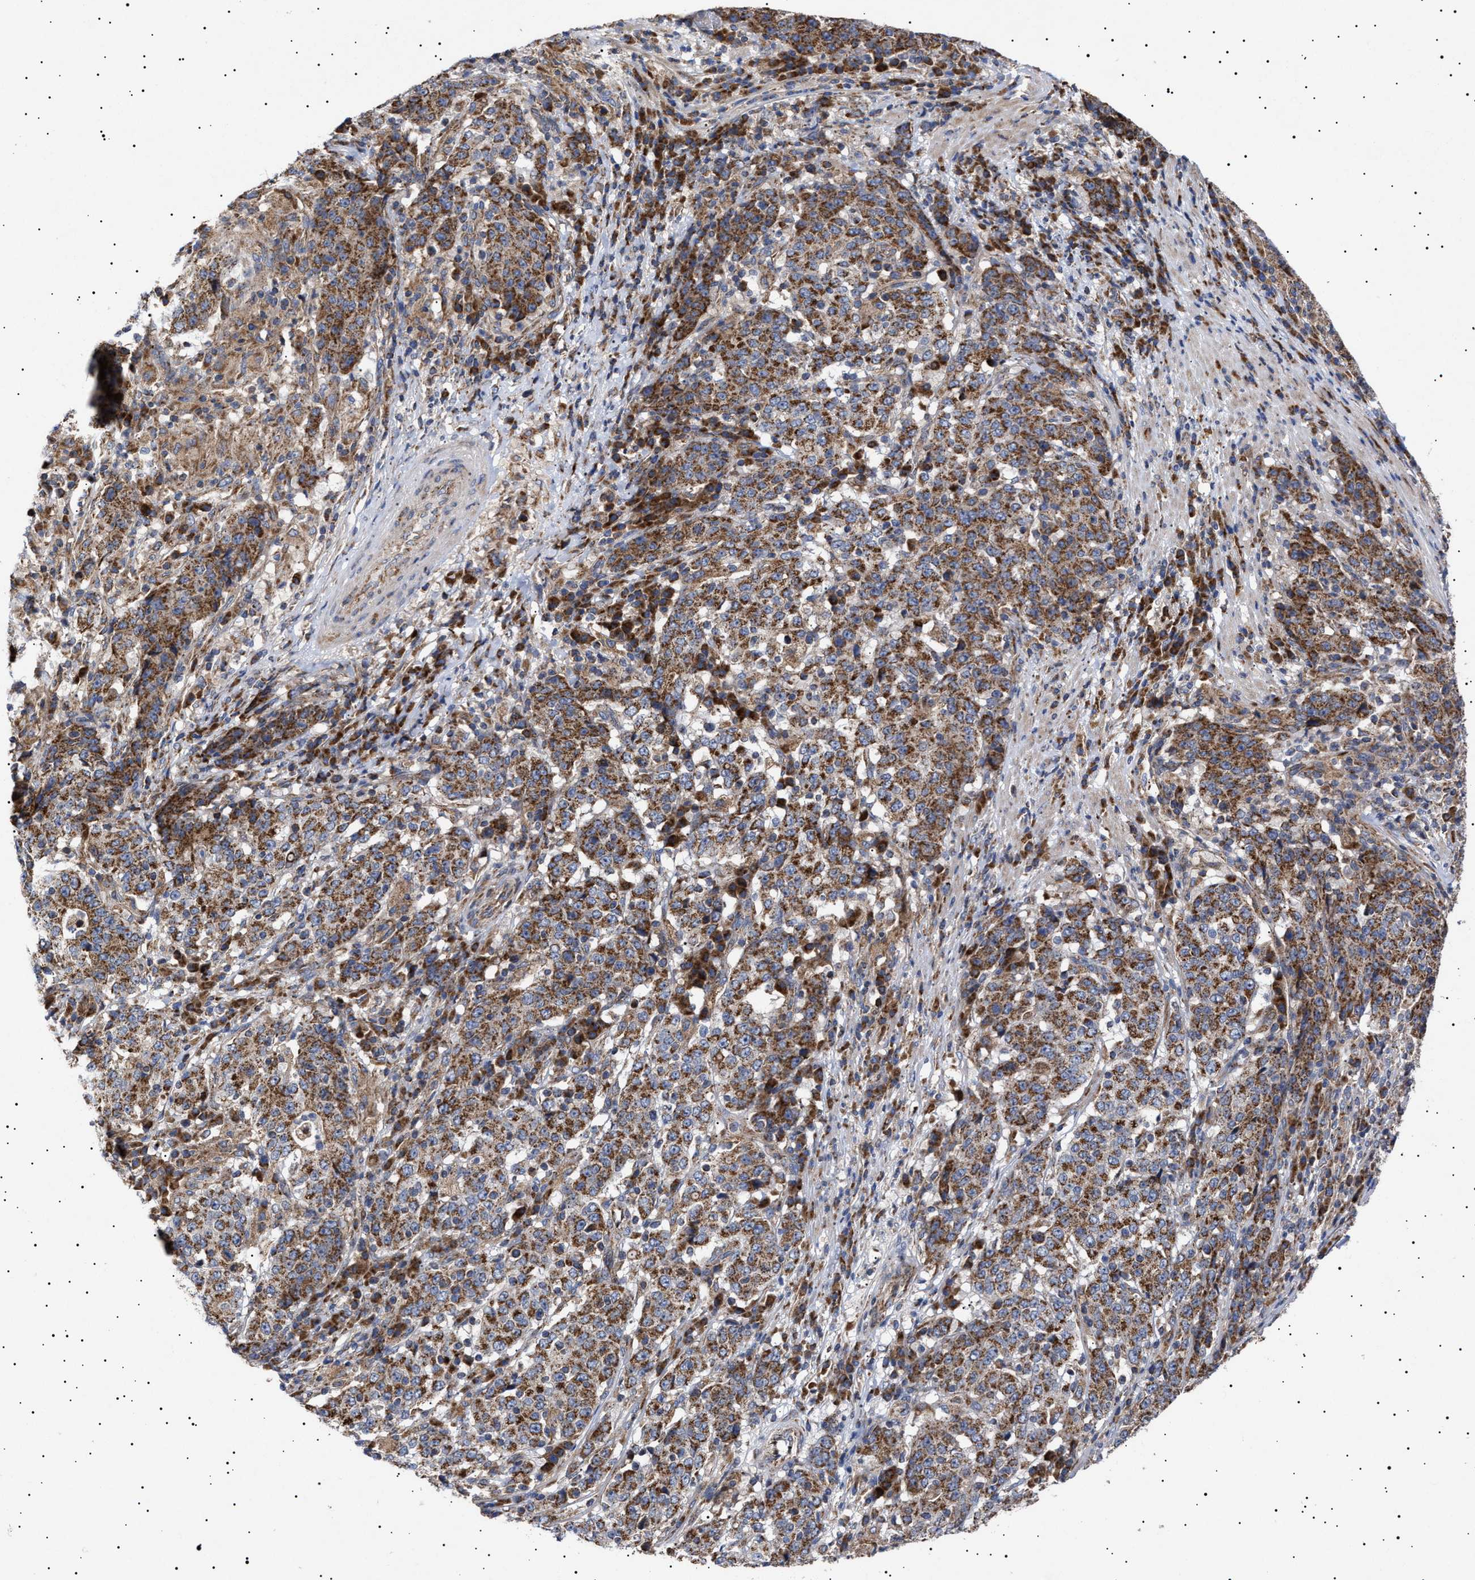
{"staining": {"intensity": "strong", "quantity": ">75%", "location": "cytoplasmic/membranous"}, "tissue": "stomach cancer", "cell_type": "Tumor cells", "image_type": "cancer", "snomed": [{"axis": "morphology", "description": "Adenocarcinoma, NOS"}, {"axis": "topography", "description": "Stomach"}], "caption": "A brown stain labels strong cytoplasmic/membranous expression of a protein in stomach adenocarcinoma tumor cells.", "gene": "MRPL10", "patient": {"sex": "male", "age": 59}}